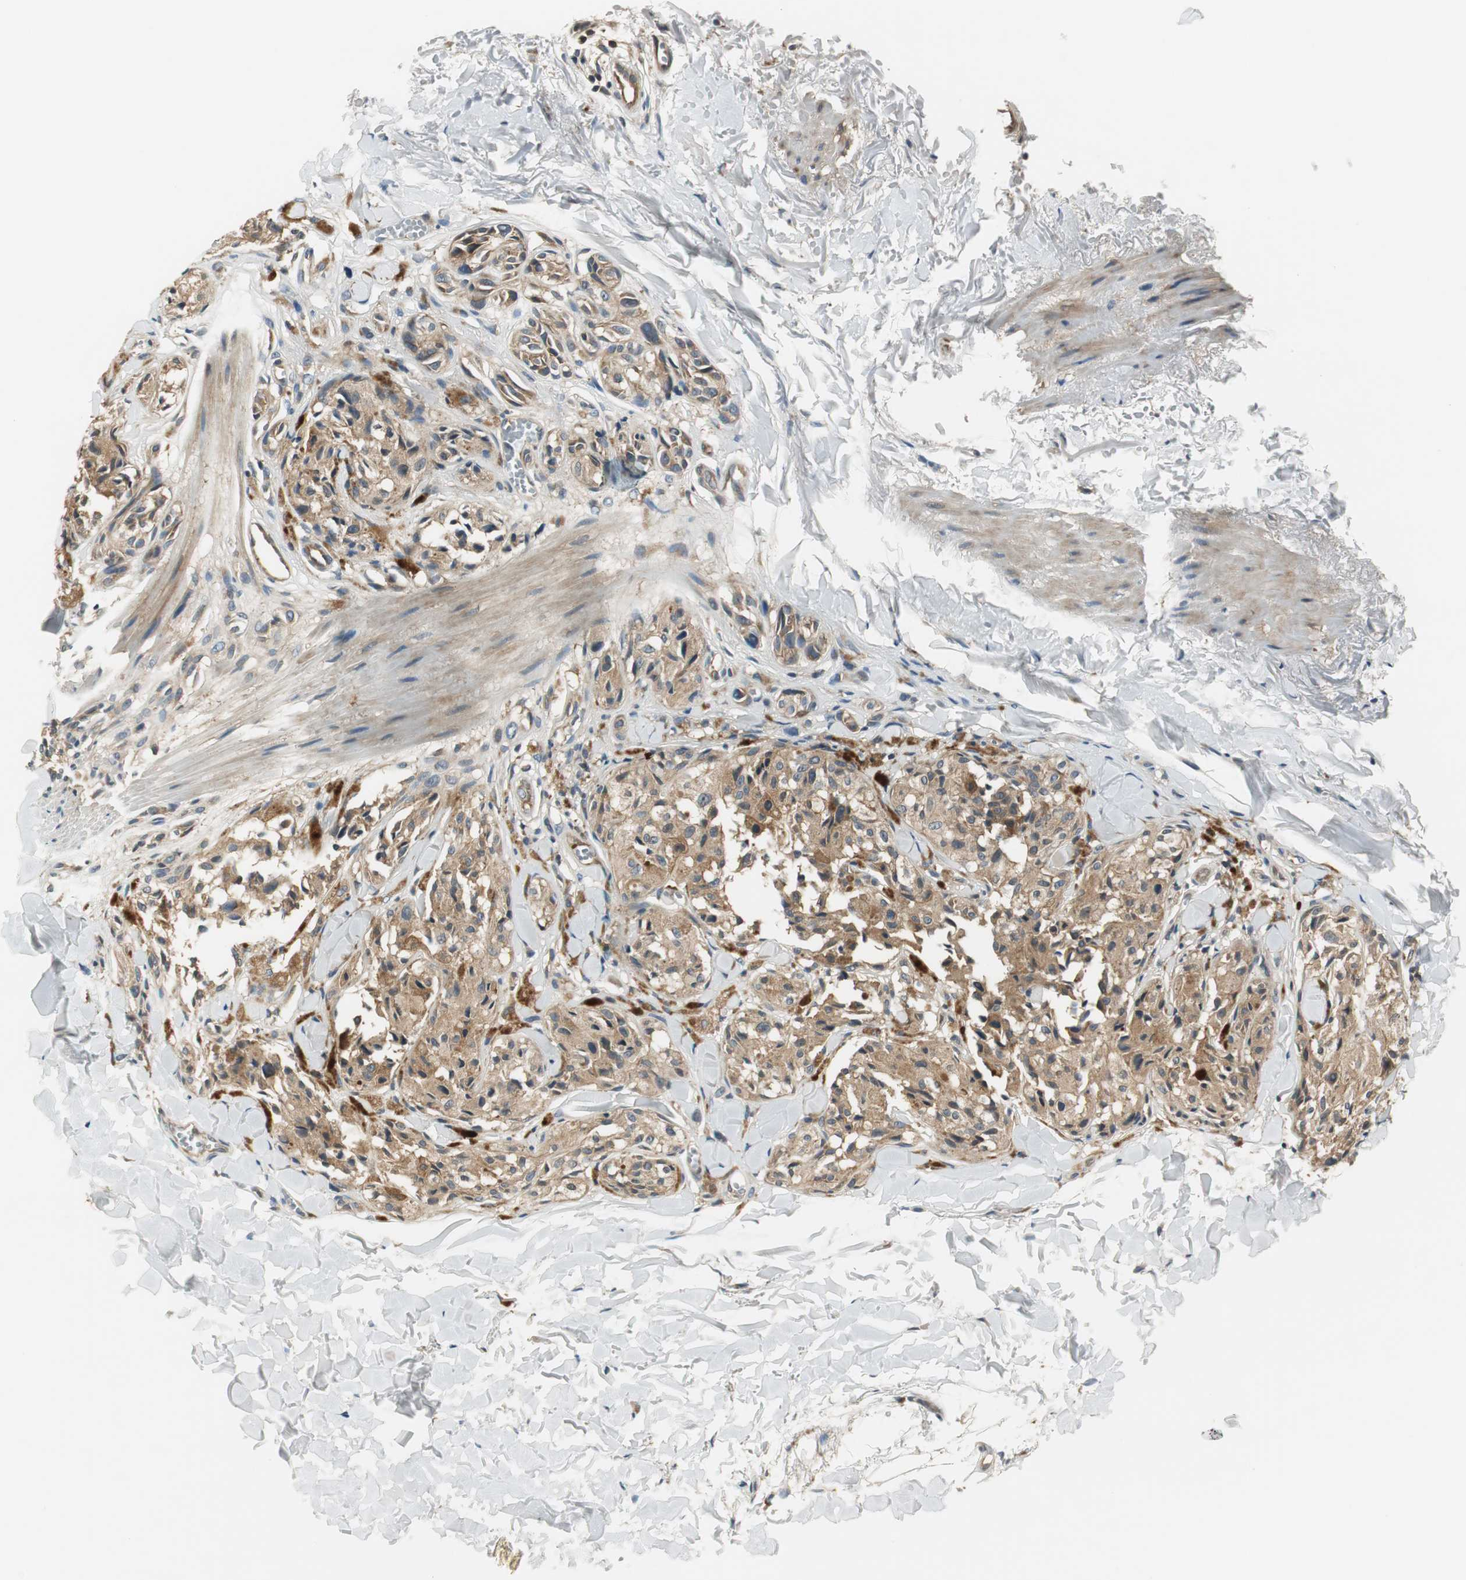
{"staining": {"intensity": "moderate", "quantity": ">75%", "location": "cytoplasmic/membranous"}, "tissue": "melanoma", "cell_type": "Tumor cells", "image_type": "cancer", "snomed": [{"axis": "morphology", "description": "Malignant melanoma, Metastatic site"}, {"axis": "topography", "description": "Skin"}], "caption": "This histopathology image shows malignant melanoma (metastatic site) stained with IHC to label a protein in brown. The cytoplasmic/membranous of tumor cells show moderate positivity for the protein. Nuclei are counter-stained blue.", "gene": "PRKAA1", "patient": {"sex": "female", "age": 66}}